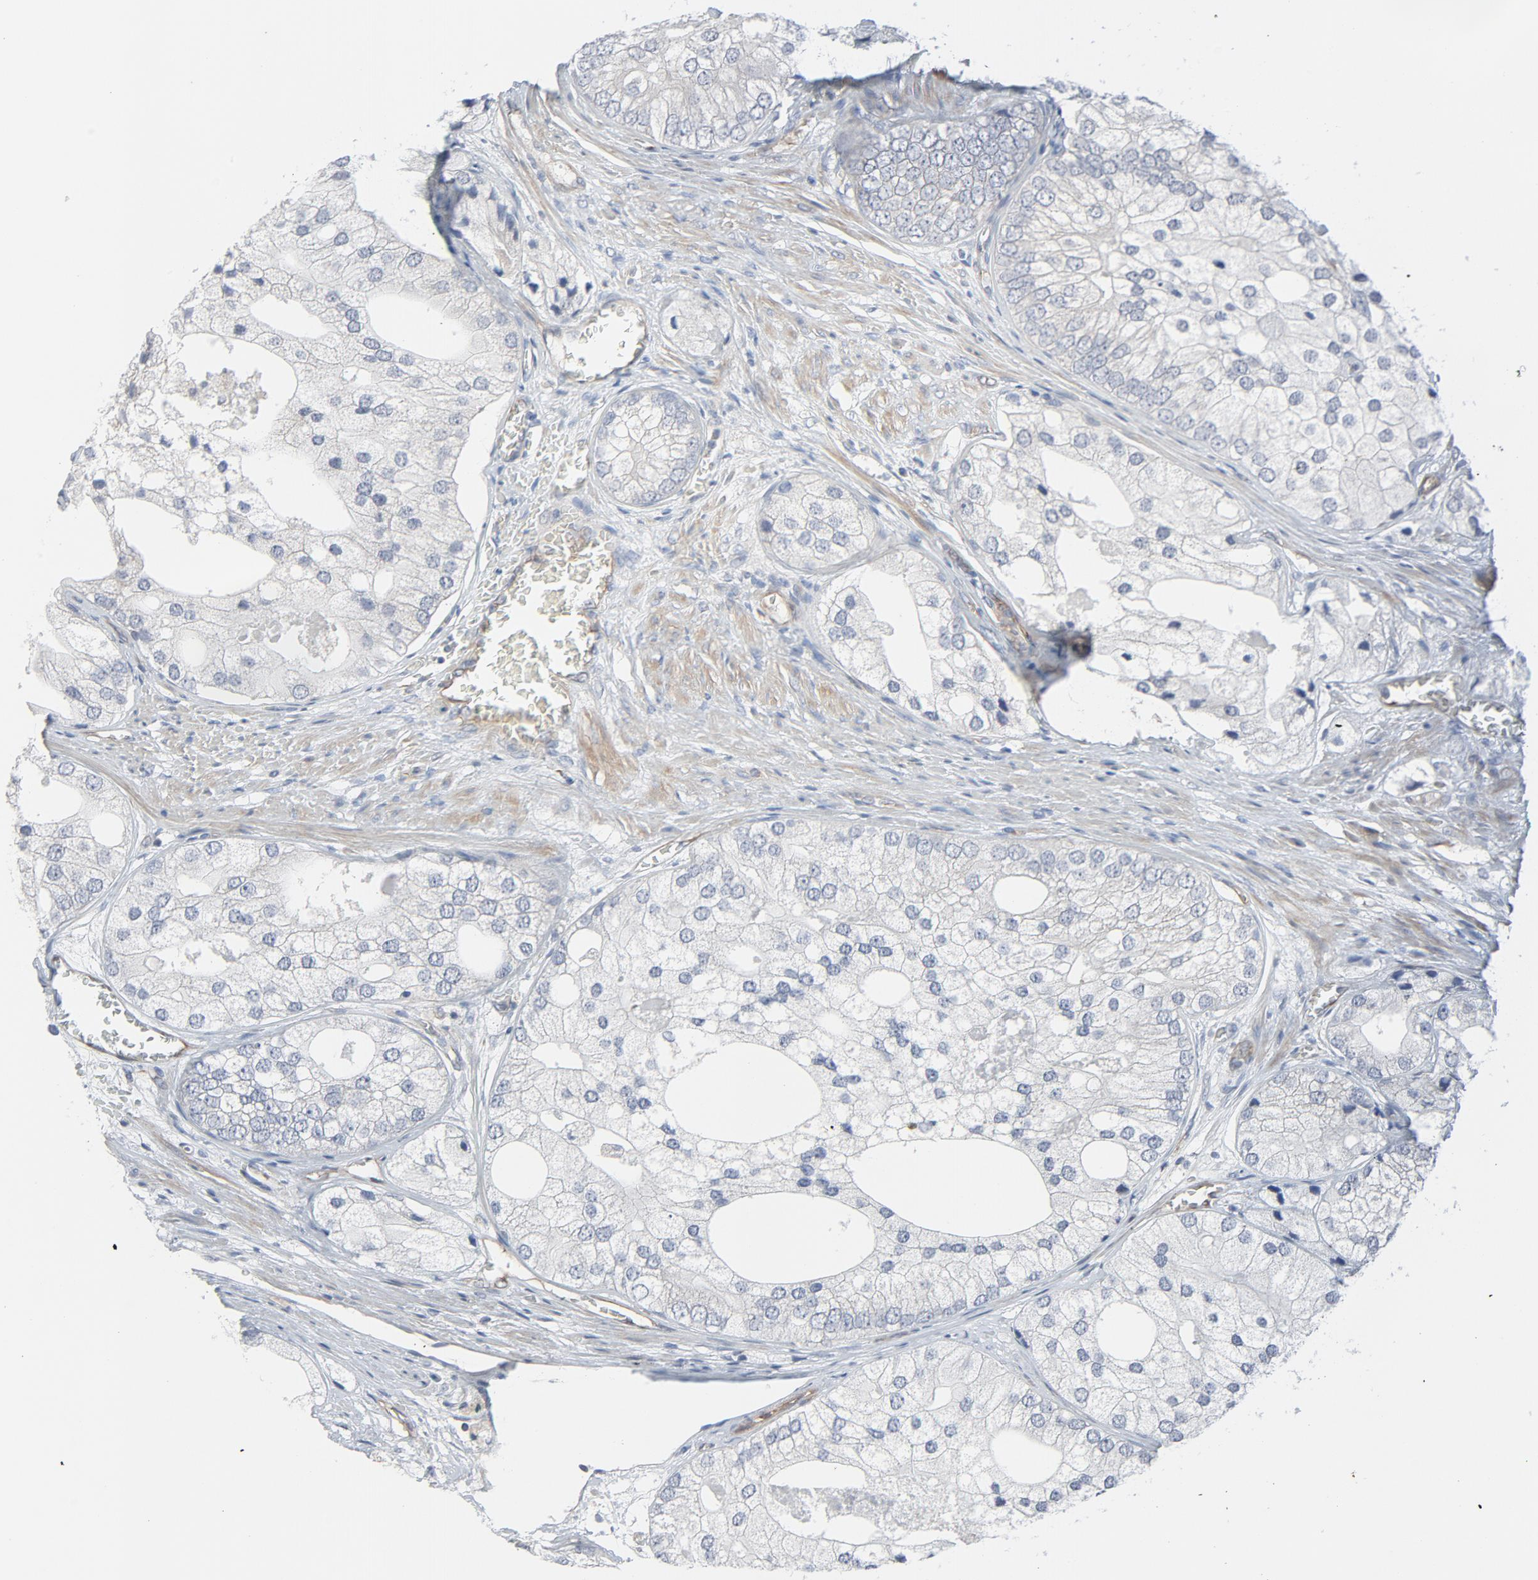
{"staining": {"intensity": "negative", "quantity": "none", "location": "none"}, "tissue": "prostate cancer", "cell_type": "Tumor cells", "image_type": "cancer", "snomed": [{"axis": "morphology", "description": "Adenocarcinoma, Low grade"}, {"axis": "topography", "description": "Prostate"}], "caption": "DAB (3,3'-diaminobenzidine) immunohistochemical staining of human prostate cancer exhibits no significant staining in tumor cells. (Immunohistochemistry (ihc), brightfield microscopy, high magnification).", "gene": "TRIOBP", "patient": {"sex": "male", "age": 69}}